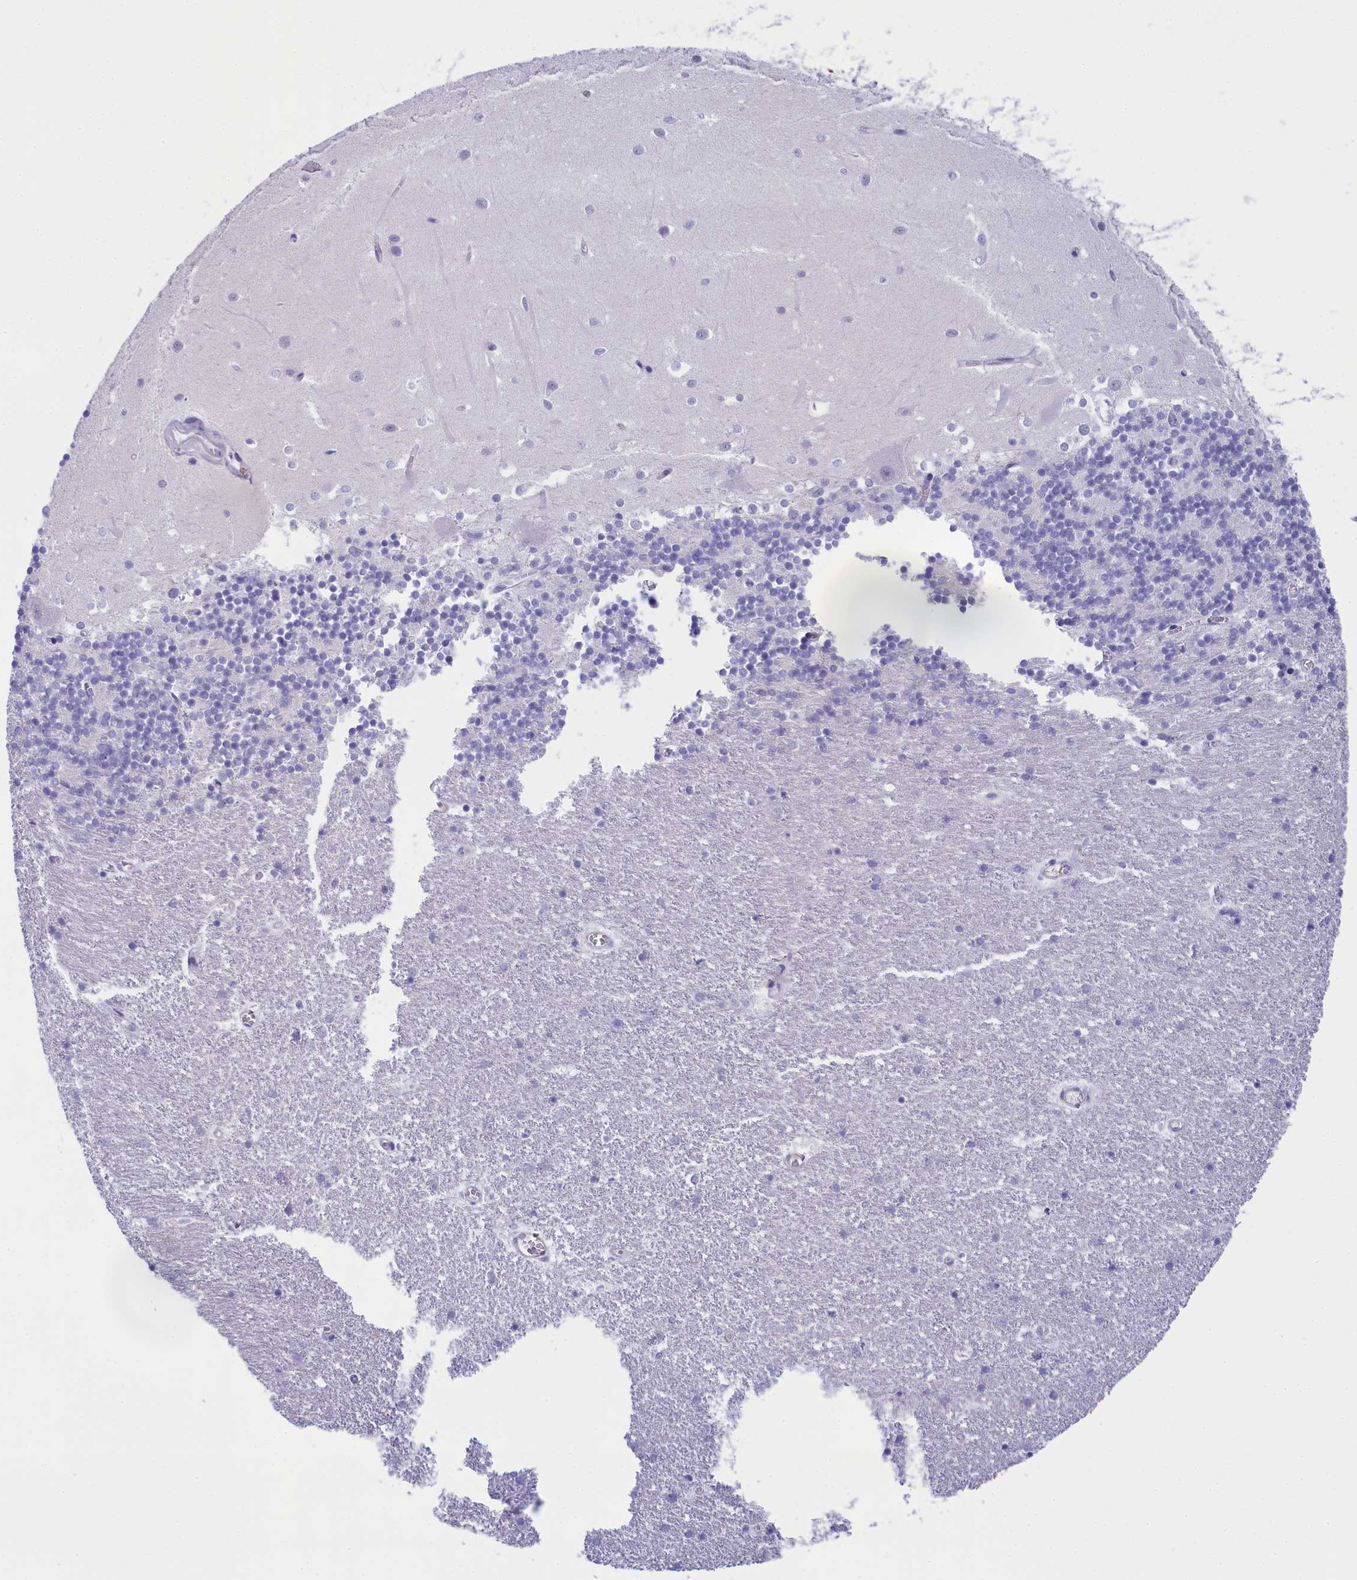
{"staining": {"intensity": "negative", "quantity": "none", "location": "none"}, "tissue": "cerebellum", "cell_type": "Cells in granular layer", "image_type": "normal", "snomed": [{"axis": "morphology", "description": "Normal tissue, NOS"}, {"axis": "topography", "description": "Cerebellum"}], "caption": "Immunohistochemistry (IHC) histopathology image of unremarkable cerebellum stained for a protein (brown), which shows no expression in cells in granular layer. Brightfield microscopy of IHC stained with DAB (brown) and hematoxylin (blue), captured at high magnification.", "gene": "TACSTD2", "patient": {"sex": "male", "age": 54}}